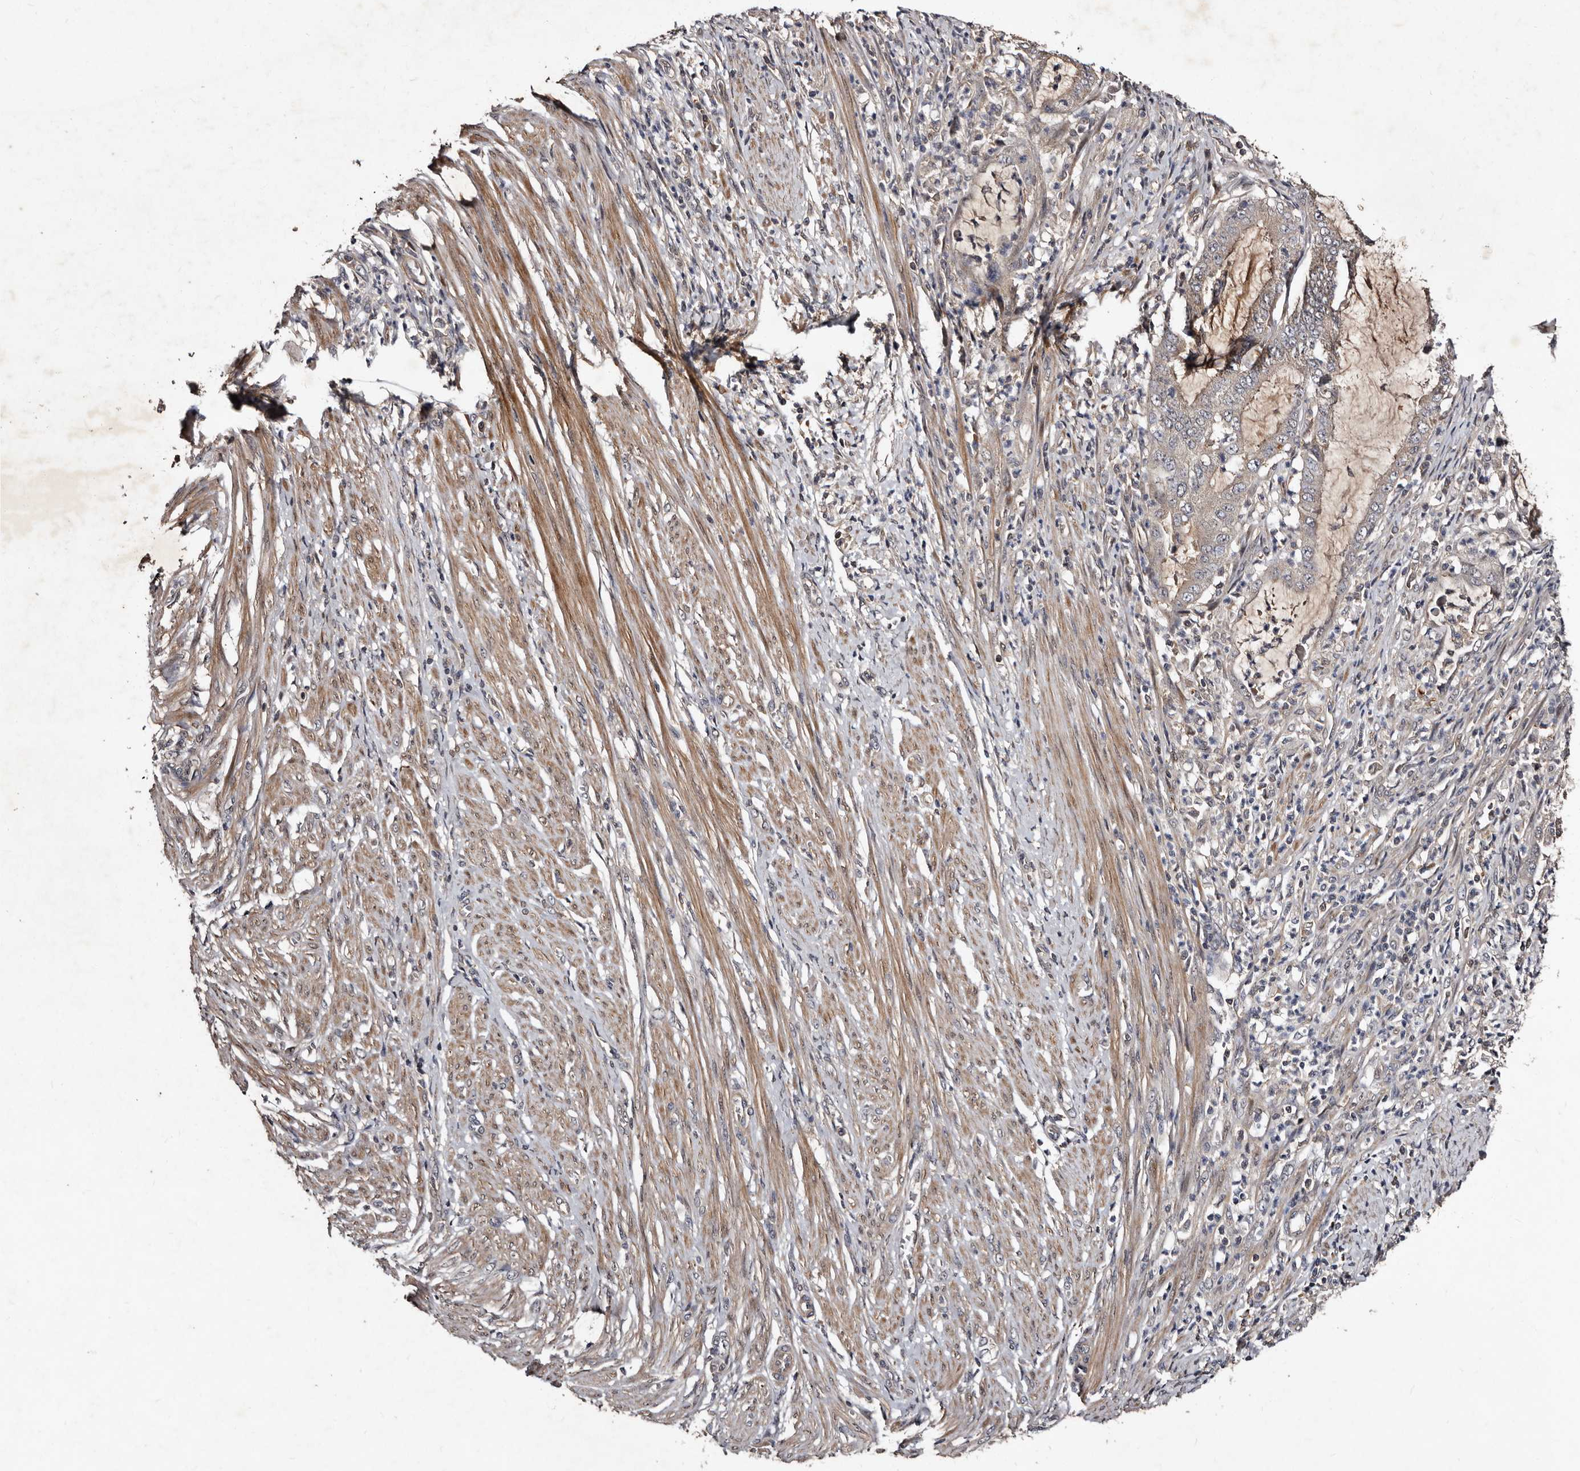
{"staining": {"intensity": "negative", "quantity": "none", "location": "none"}, "tissue": "endometrial cancer", "cell_type": "Tumor cells", "image_type": "cancer", "snomed": [{"axis": "morphology", "description": "Adenocarcinoma, NOS"}, {"axis": "topography", "description": "Endometrium"}], "caption": "IHC image of neoplastic tissue: human endometrial cancer stained with DAB (3,3'-diaminobenzidine) reveals no significant protein positivity in tumor cells.", "gene": "MKRN3", "patient": {"sex": "female", "age": 51}}